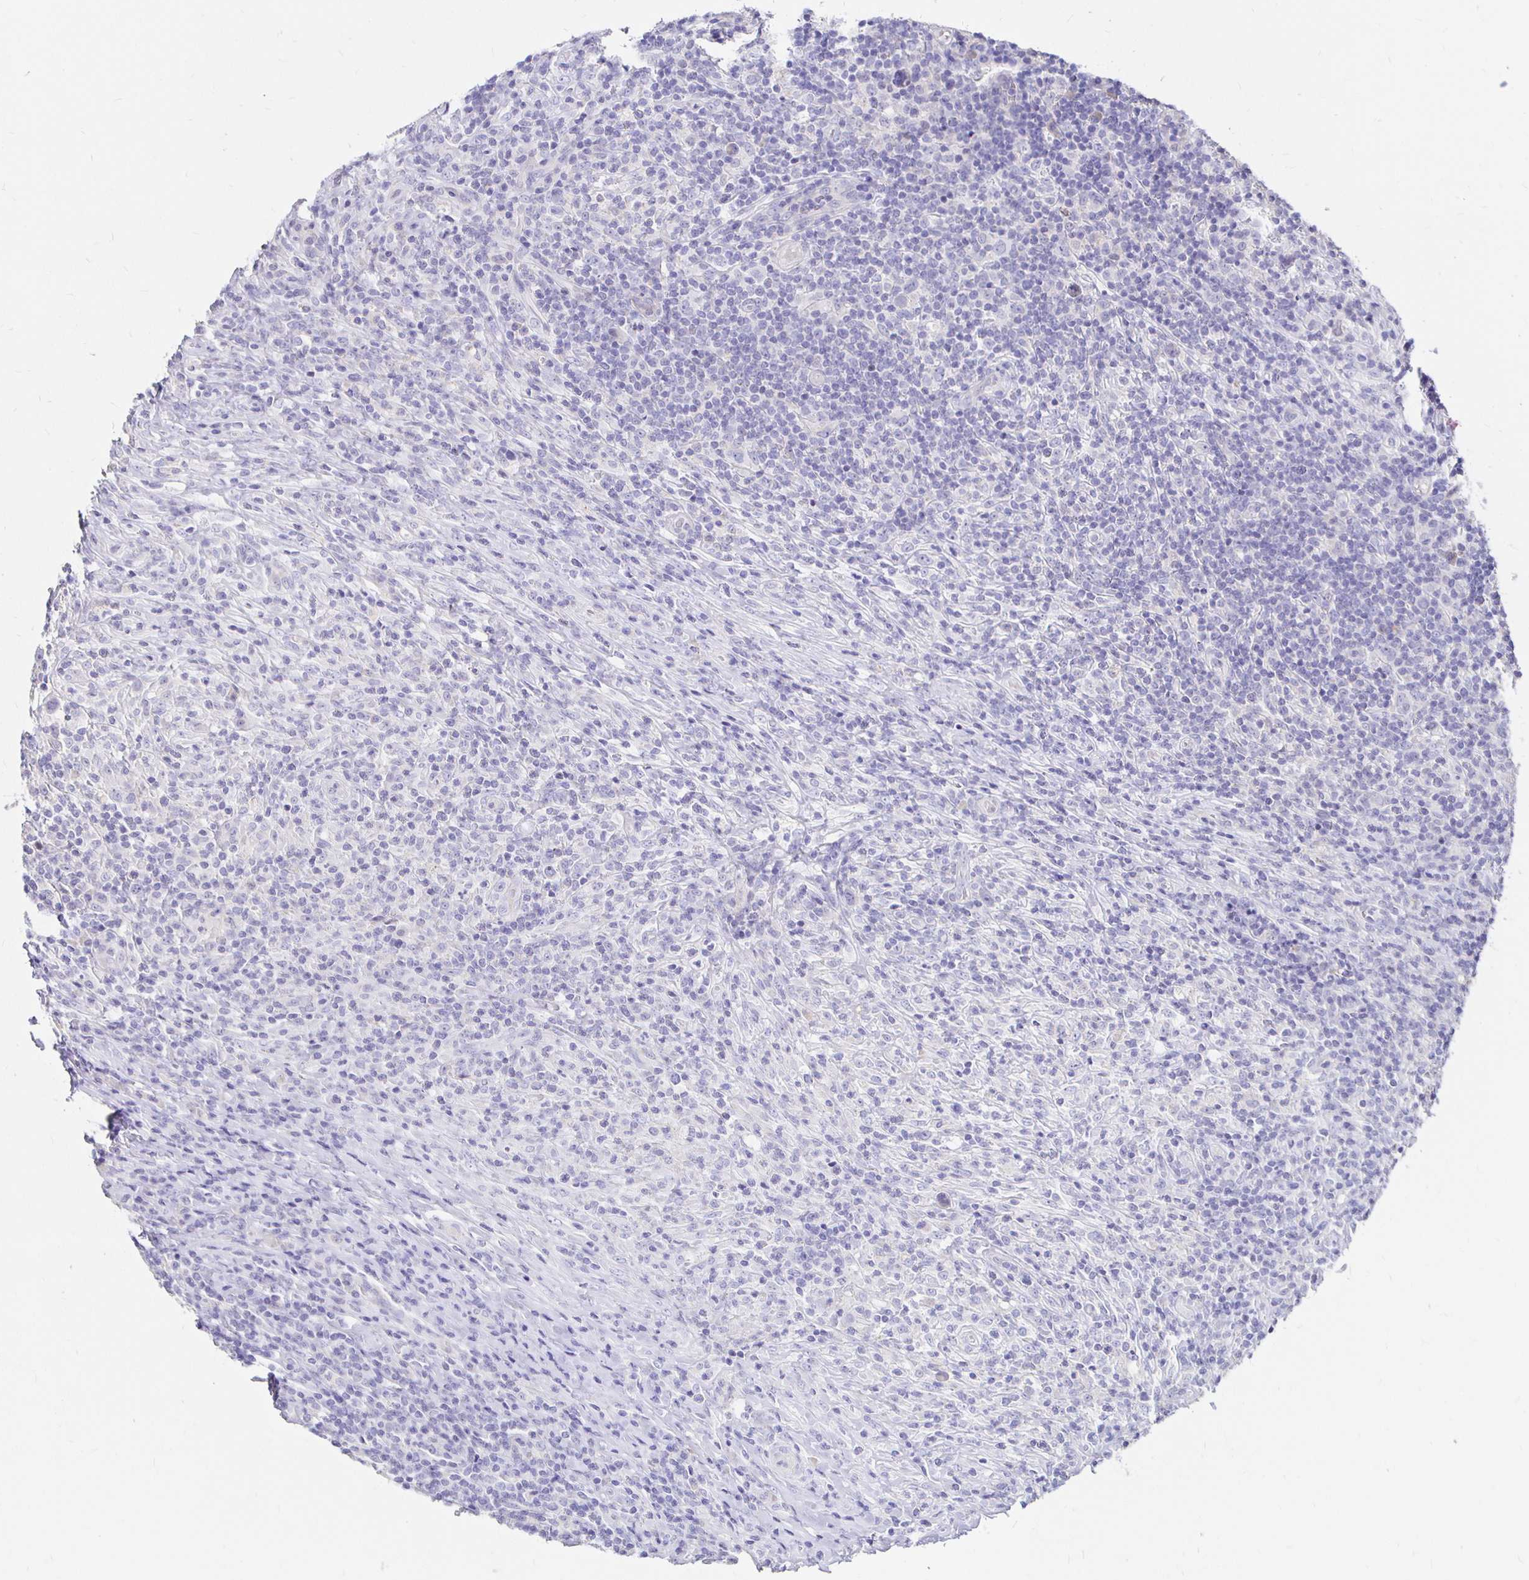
{"staining": {"intensity": "negative", "quantity": "none", "location": "none"}, "tissue": "lymphoma", "cell_type": "Tumor cells", "image_type": "cancer", "snomed": [{"axis": "morphology", "description": "Hodgkin's disease, NOS"}, {"axis": "topography", "description": "Lymph node"}], "caption": "High power microscopy micrograph of an IHC photomicrograph of lymphoma, revealing no significant staining in tumor cells.", "gene": "NECAB1", "patient": {"sex": "female", "age": 18}}